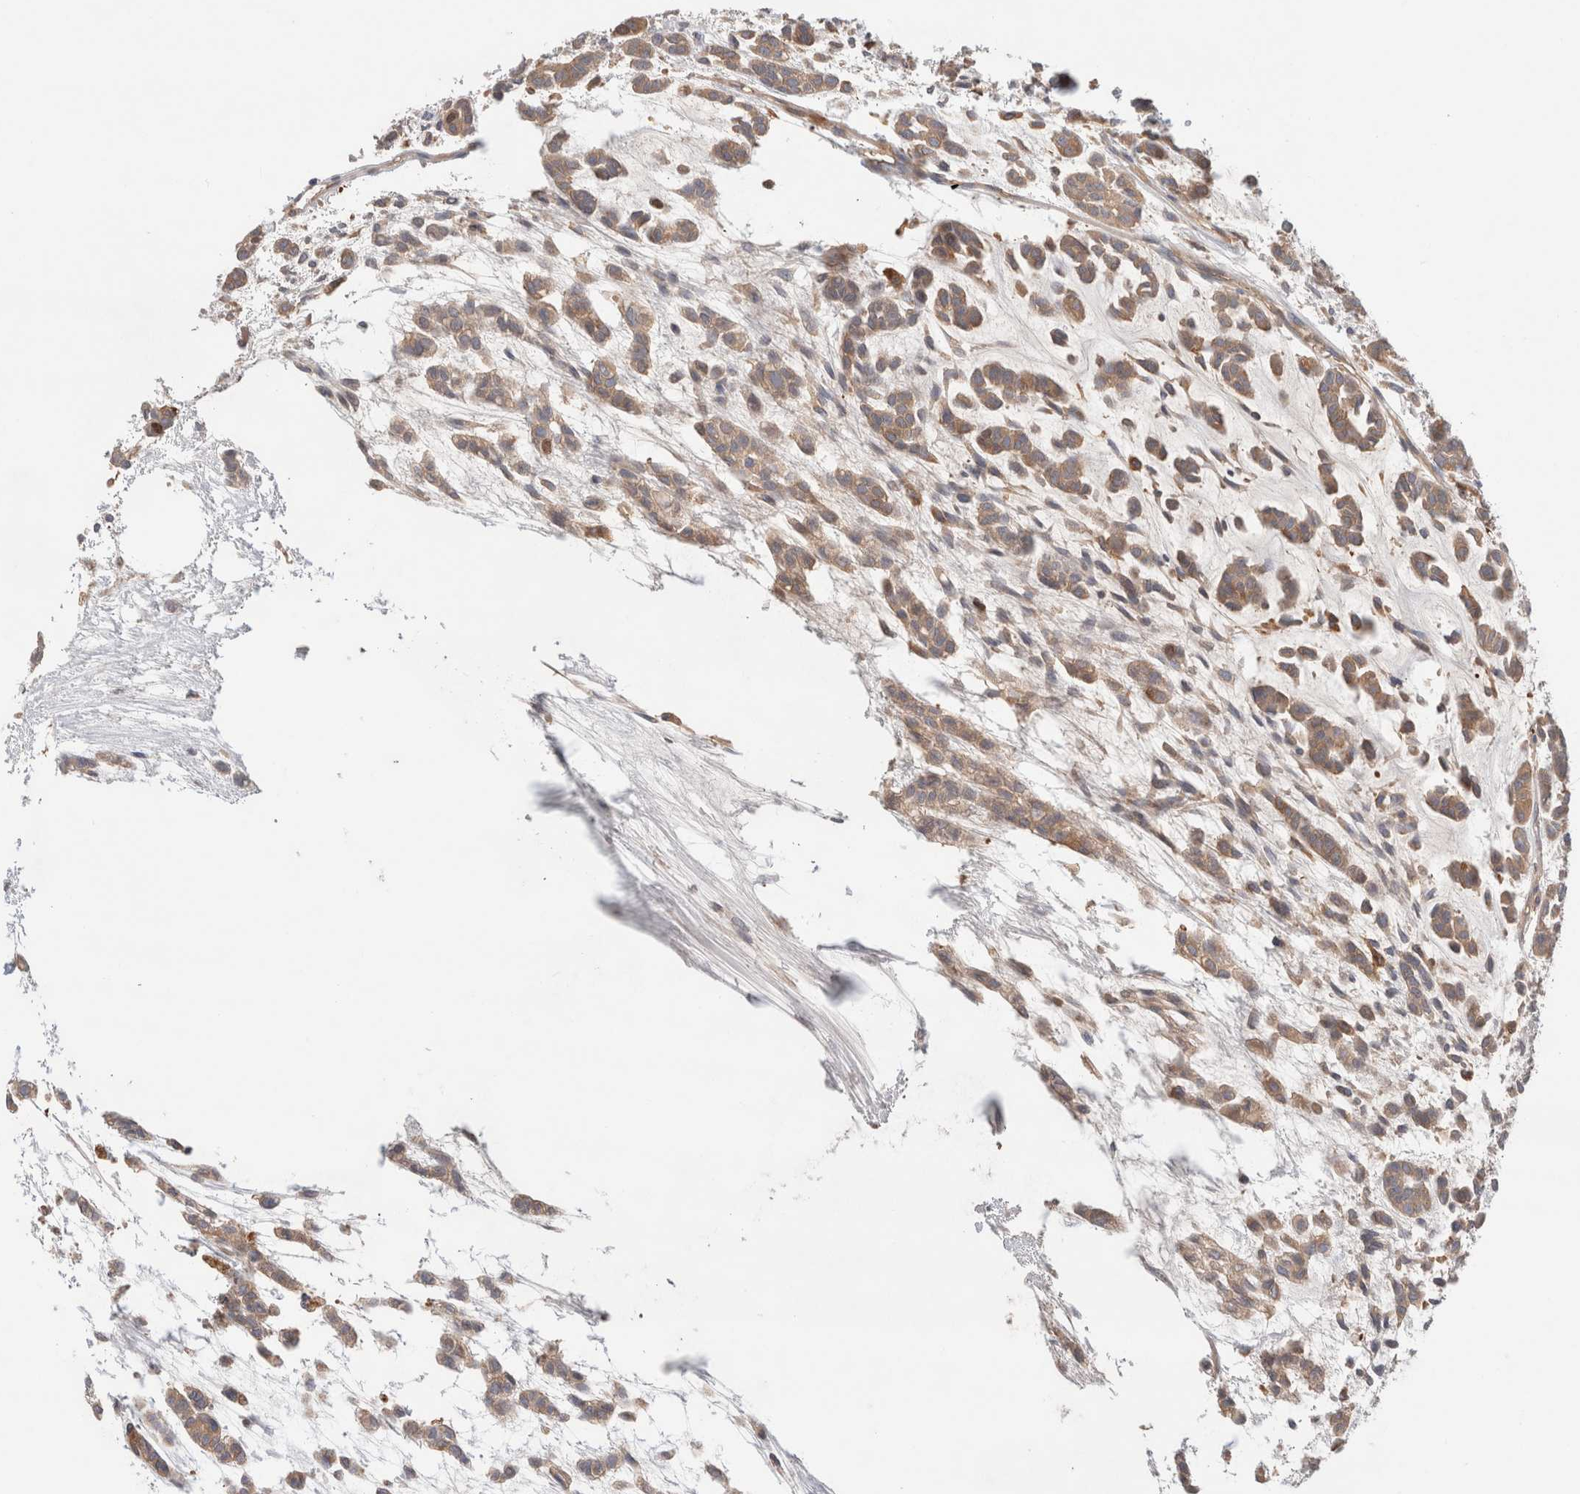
{"staining": {"intensity": "moderate", "quantity": ">75%", "location": "cytoplasmic/membranous"}, "tissue": "head and neck cancer", "cell_type": "Tumor cells", "image_type": "cancer", "snomed": [{"axis": "morphology", "description": "Adenocarcinoma, NOS"}, {"axis": "morphology", "description": "Adenoma, NOS"}, {"axis": "topography", "description": "Head-Neck"}], "caption": "This is an image of IHC staining of head and neck cancer (adenoma), which shows moderate expression in the cytoplasmic/membranous of tumor cells.", "gene": "KLHL14", "patient": {"sex": "female", "age": 55}}